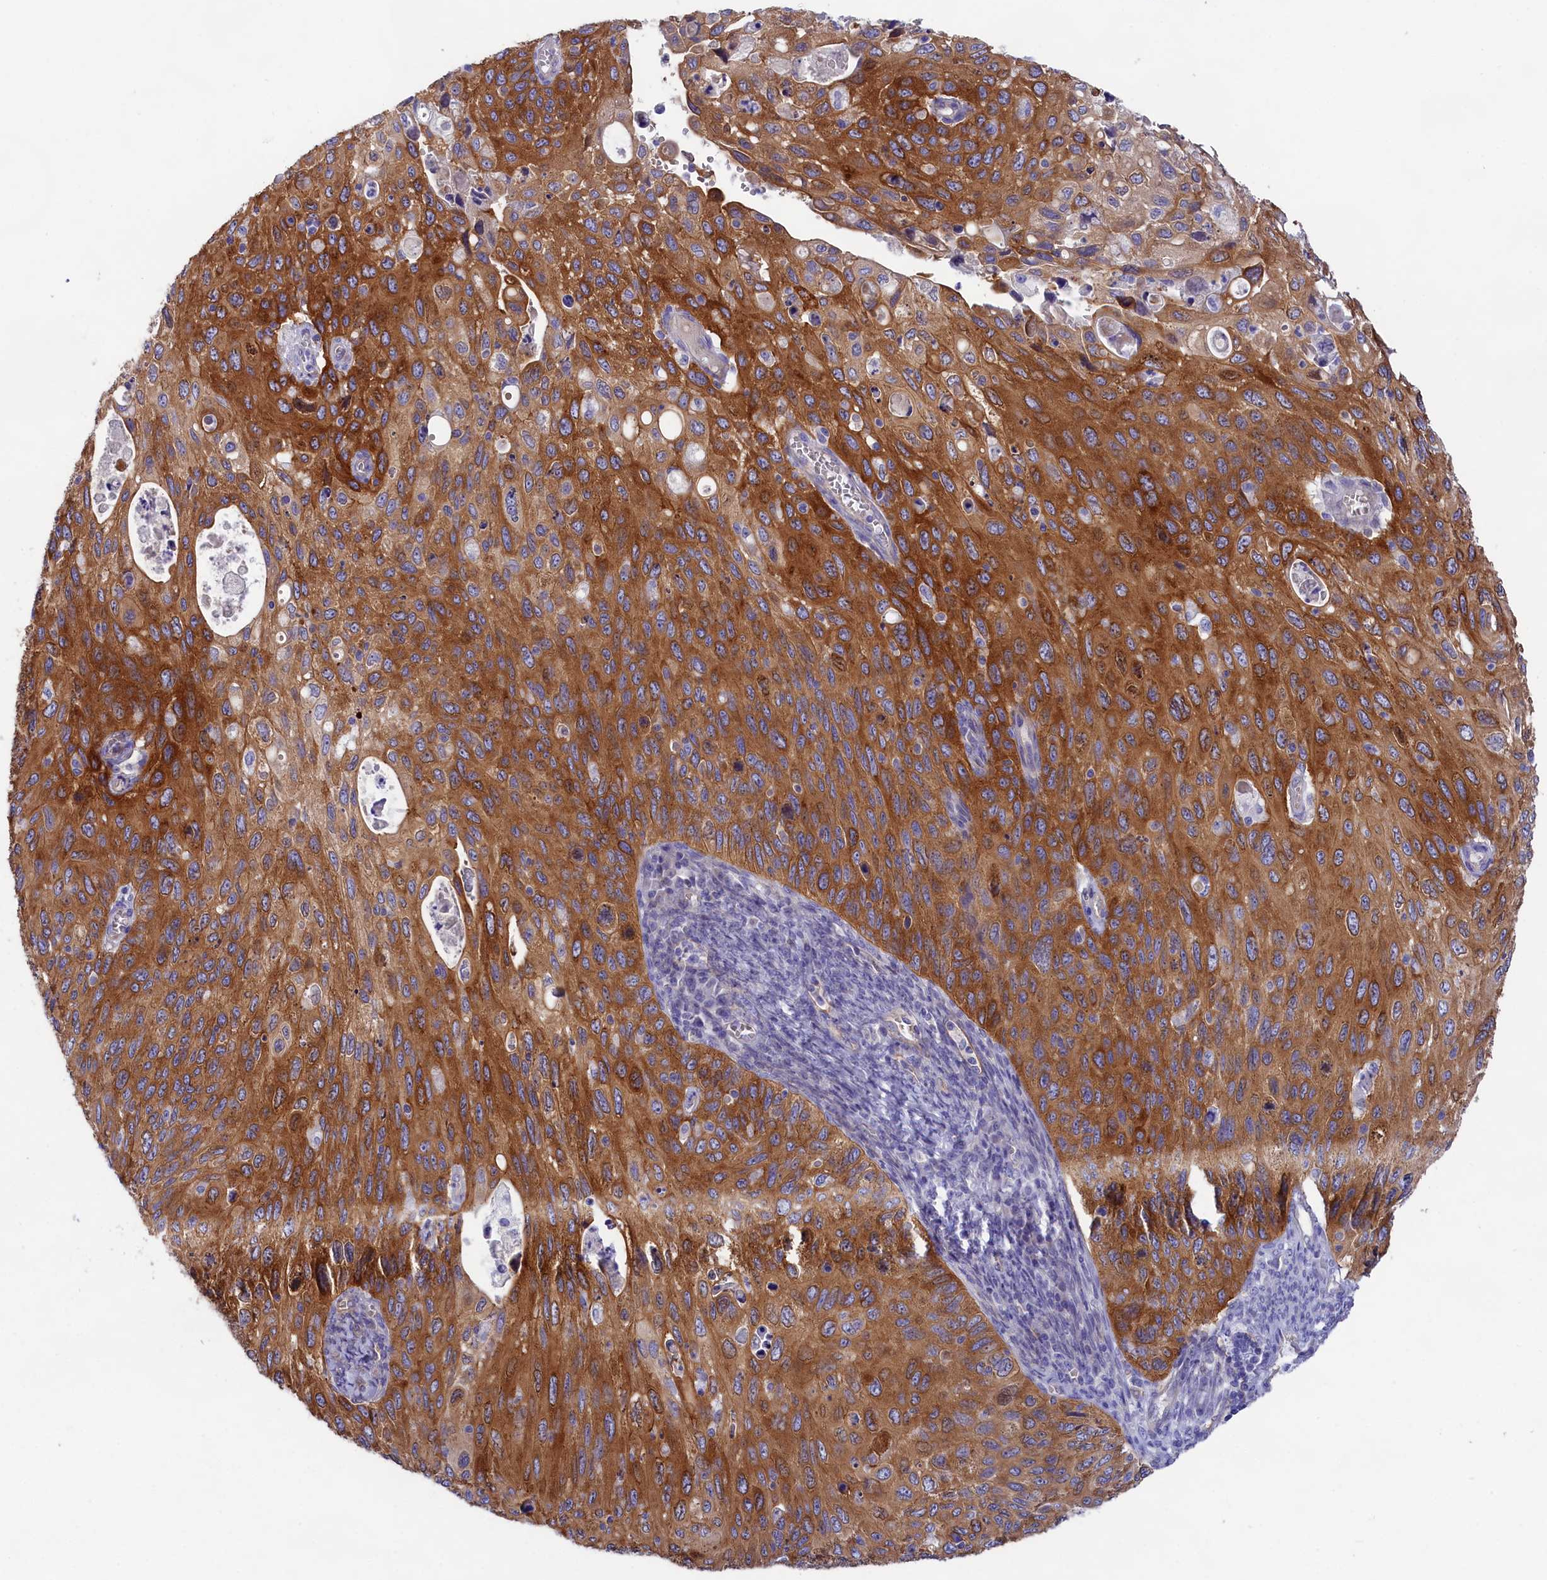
{"staining": {"intensity": "strong", "quantity": ">75%", "location": "cytoplasmic/membranous"}, "tissue": "cervical cancer", "cell_type": "Tumor cells", "image_type": "cancer", "snomed": [{"axis": "morphology", "description": "Squamous cell carcinoma, NOS"}, {"axis": "topography", "description": "Cervix"}], "caption": "Protein analysis of cervical squamous cell carcinoma tissue demonstrates strong cytoplasmic/membranous positivity in about >75% of tumor cells.", "gene": "PPP1R13L", "patient": {"sex": "female", "age": 70}}